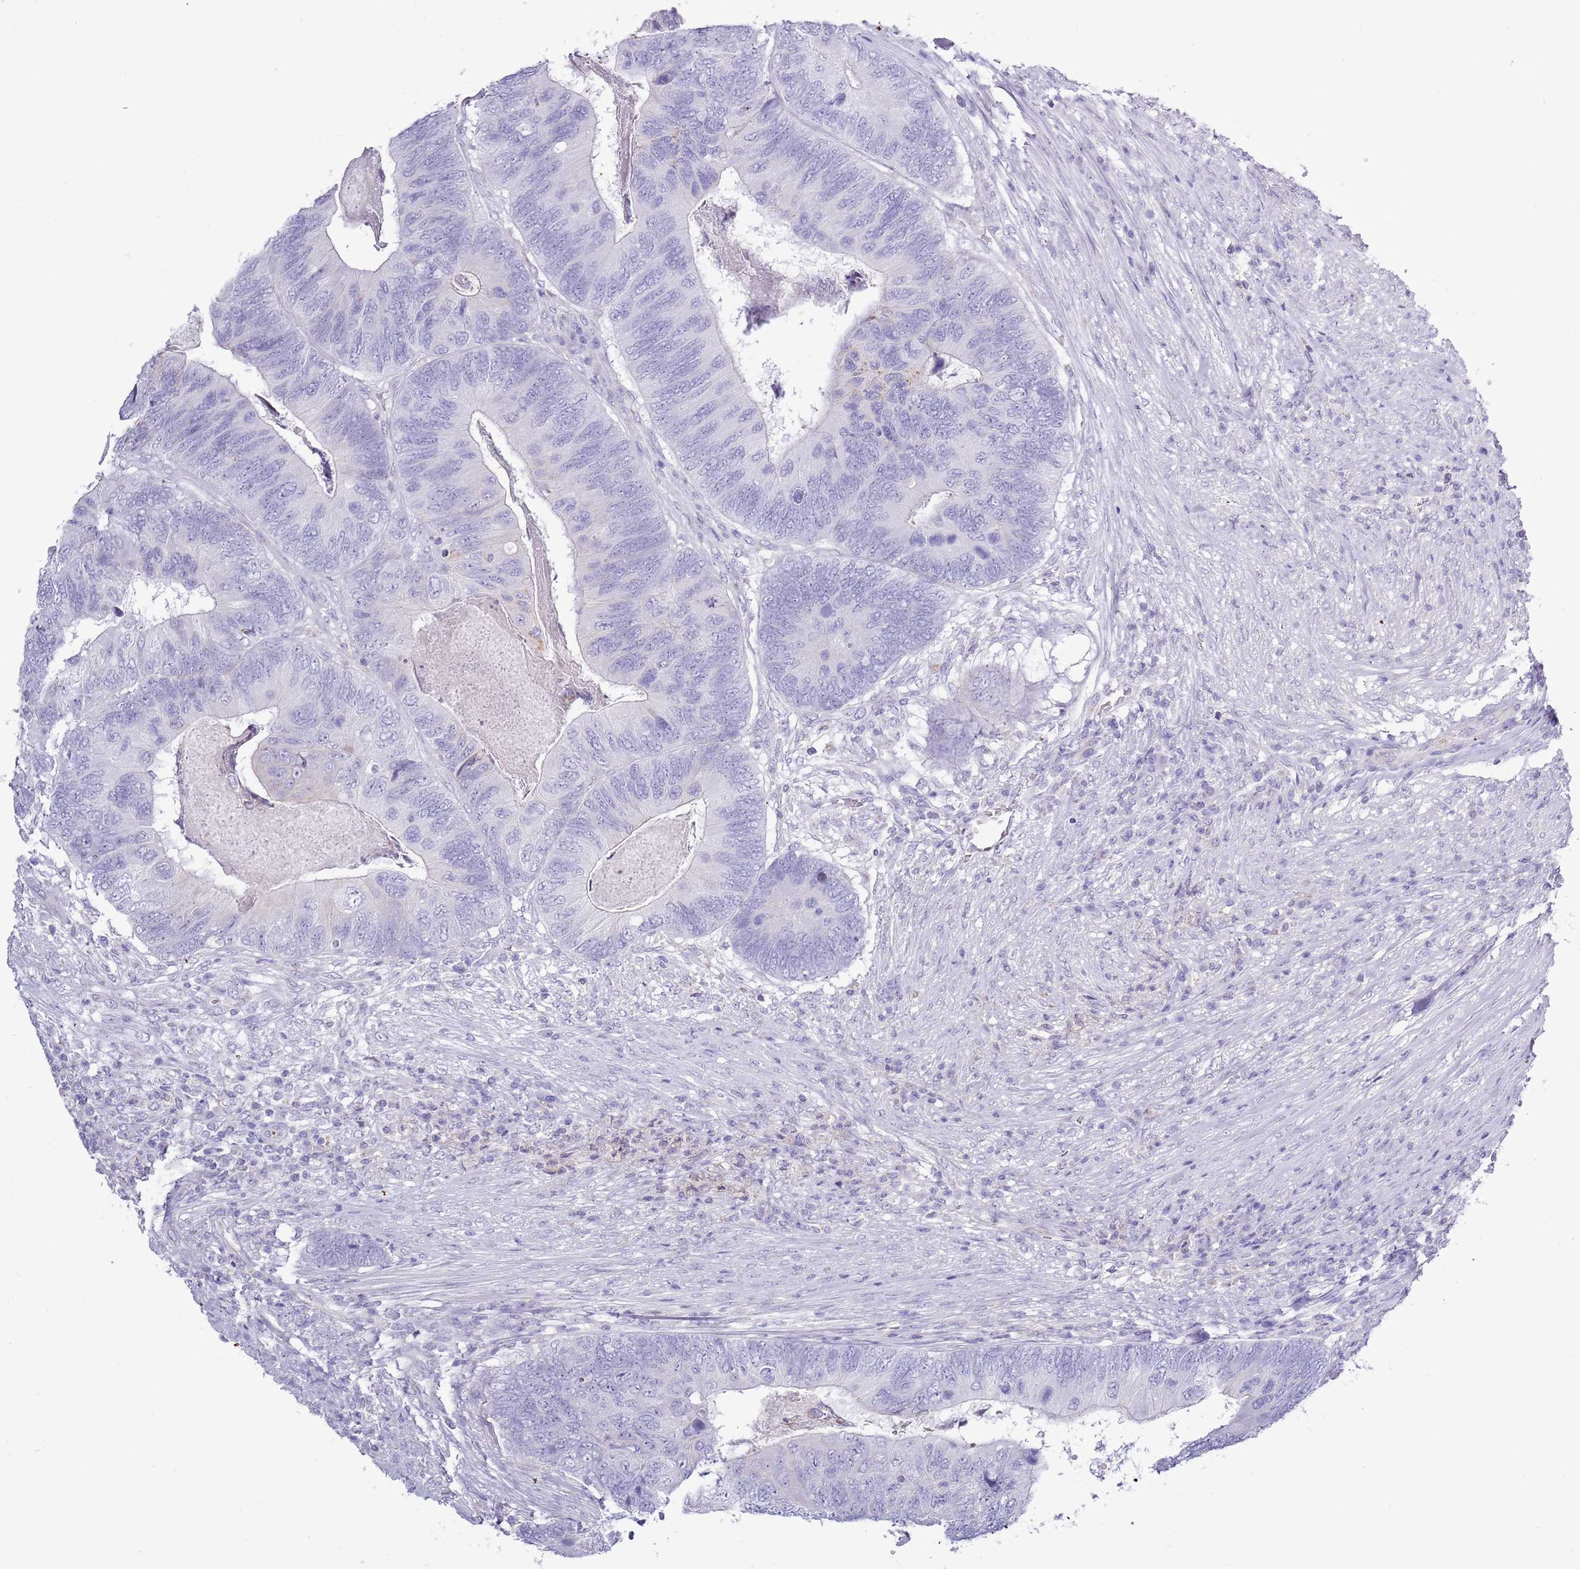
{"staining": {"intensity": "negative", "quantity": "none", "location": "none"}, "tissue": "colorectal cancer", "cell_type": "Tumor cells", "image_type": "cancer", "snomed": [{"axis": "morphology", "description": "Adenocarcinoma, NOS"}, {"axis": "topography", "description": "Colon"}], "caption": "Immunohistochemical staining of adenocarcinoma (colorectal) reveals no significant positivity in tumor cells.", "gene": "SLC23A1", "patient": {"sex": "female", "age": 67}}